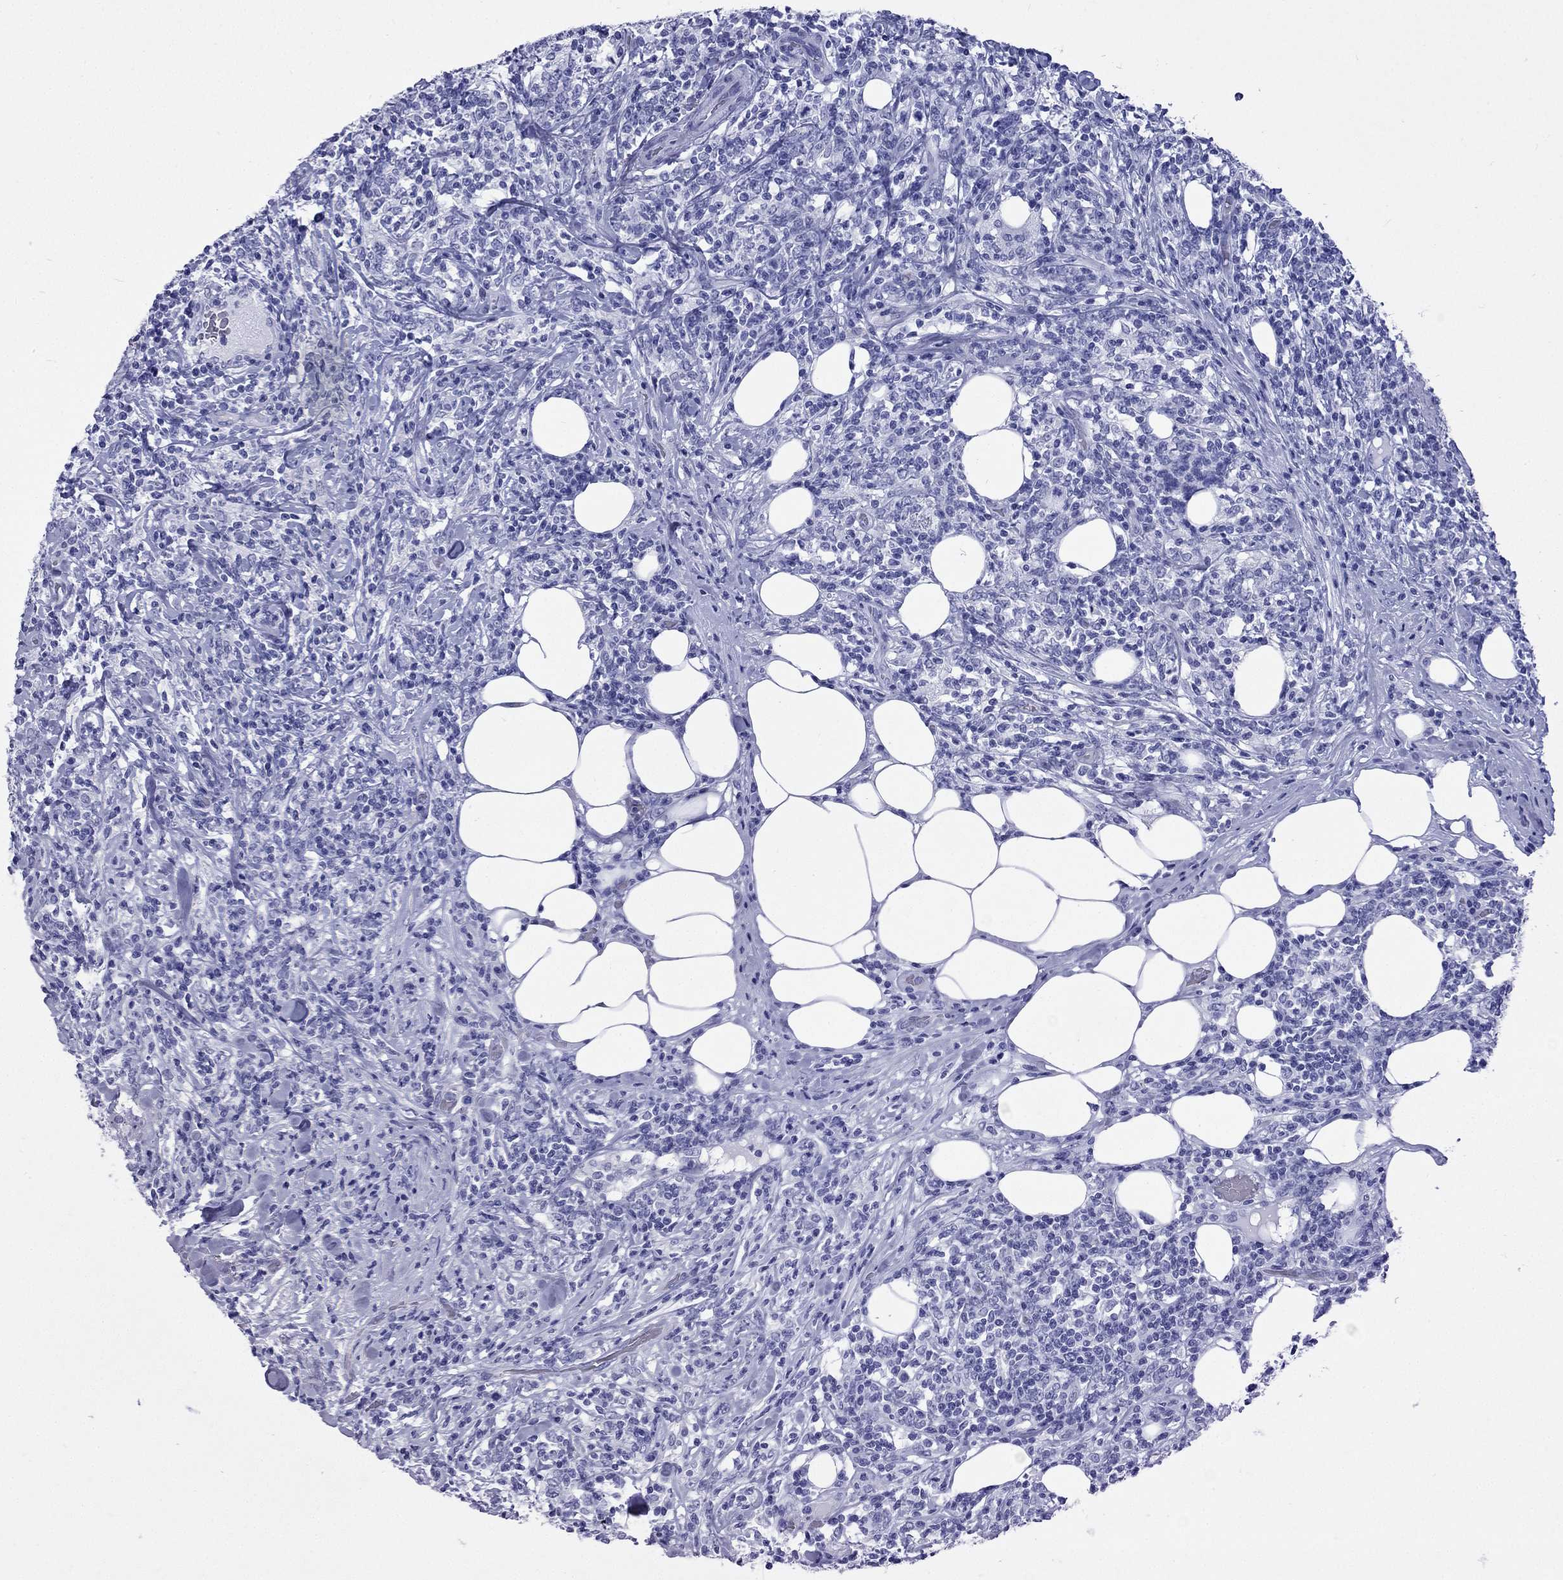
{"staining": {"intensity": "negative", "quantity": "none", "location": "none"}, "tissue": "lymphoma", "cell_type": "Tumor cells", "image_type": "cancer", "snomed": [{"axis": "morphology", "description": "Malignant lymphoma, non-Hodgkin's type, High grade"}, {"axis": "topography", "description": "Lymph node"}], "caption": "This histopathology image is of lymphoma stained with immunohistochemistry to label a protein in brown with the nuclei are counter-stained blue. There is no staining in tumor cells.", "gene": "GJA8", "patient": {"sex": "female", "age": 84}}